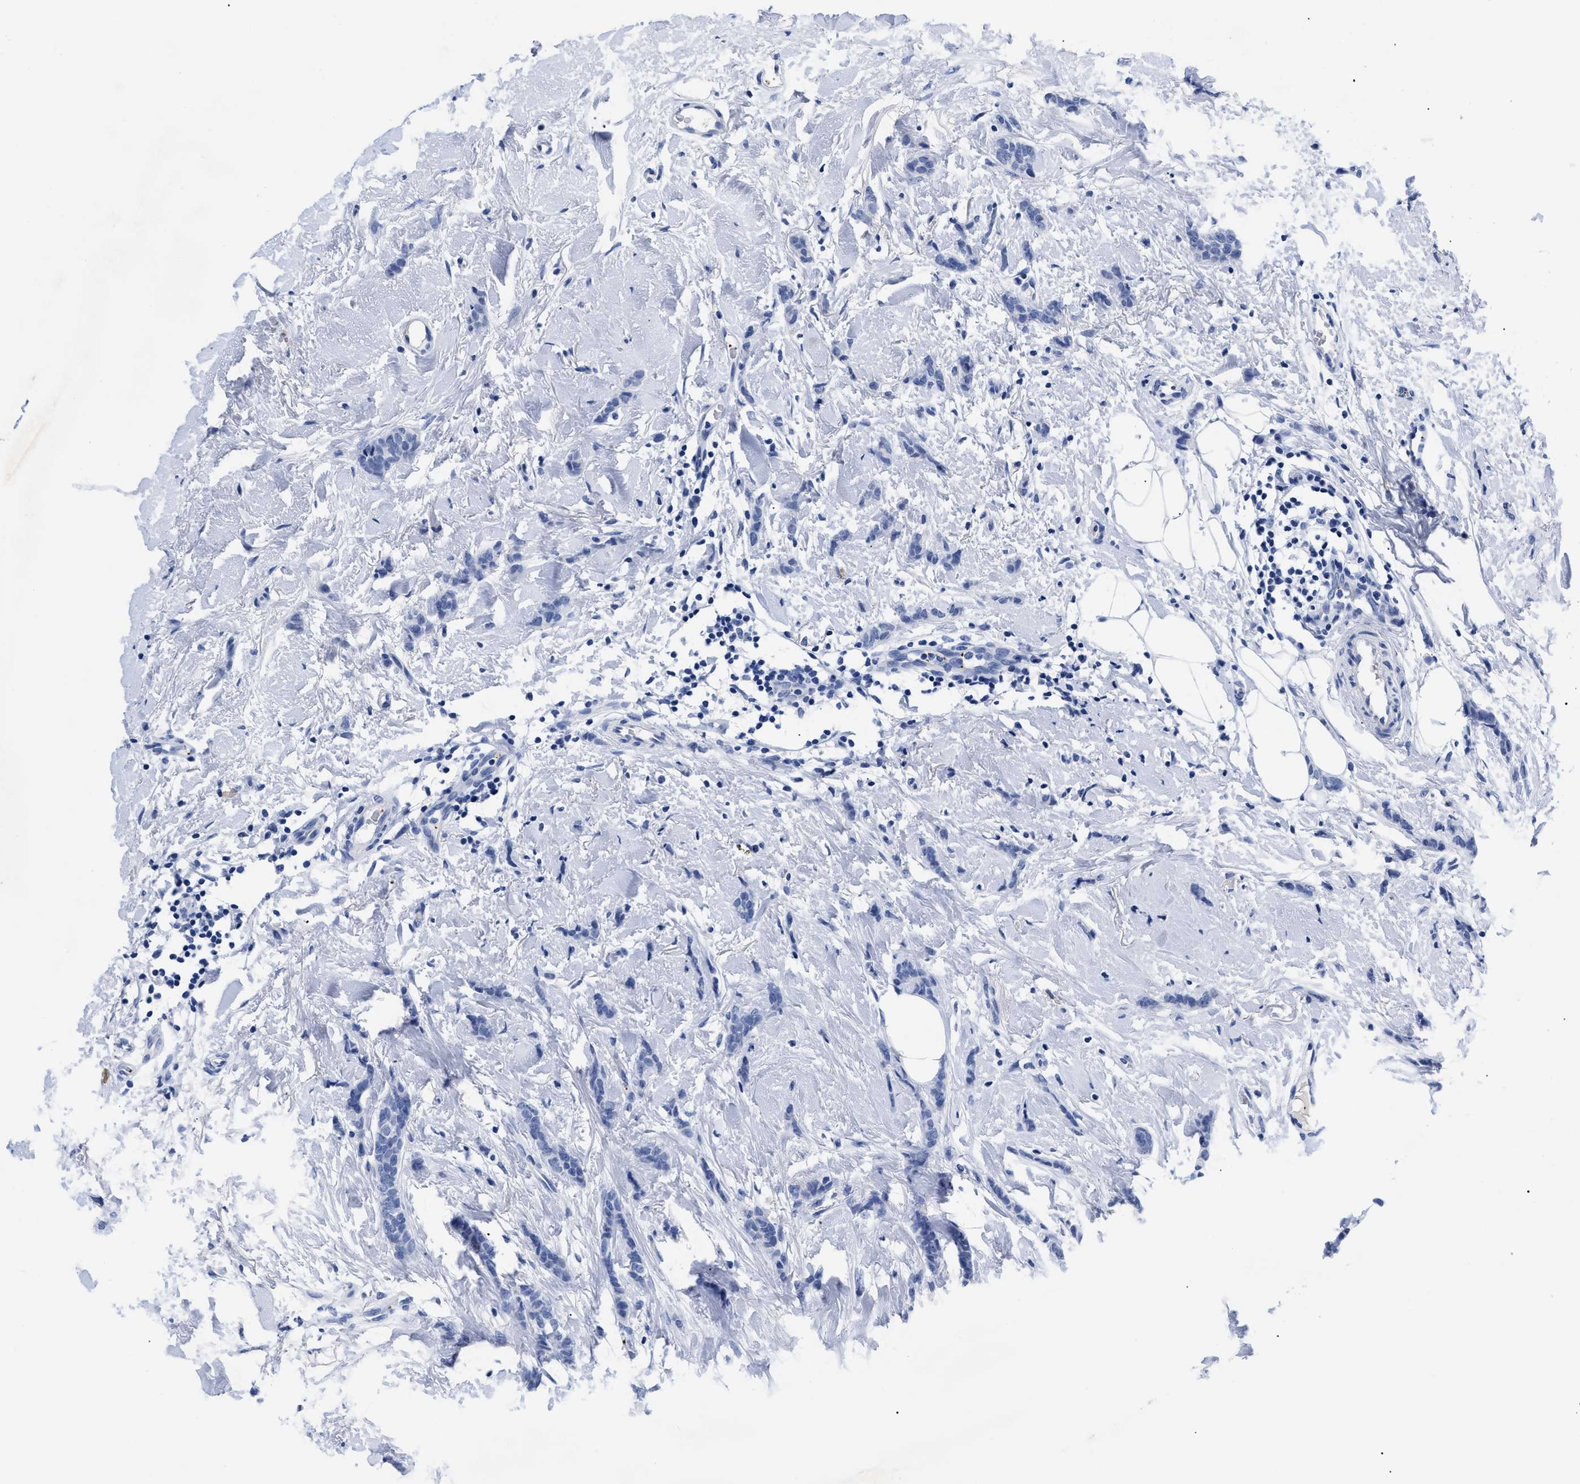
{"staining": {"intensity": "negative", "quantity": "none", "location": "none"}, "tissue": "breast cancer", "cell_type": "Tumor cells", "image_type": "cancer", "snomed": [{"axis": "morphology", "description": "Lobular carcinoma"}, {"axis": "topography", "description": "Skin"}, {"axis": "topography", "description": "Breast"}], "caption": "High power microscopy histopathology image of an immunohistochemistry (IHC) histopathology image of lobular carcinoma (breast), revealing no significant expression in tumor cells.", "gene": "TREML1", "patient": {"sex": "female", "age": 46}}